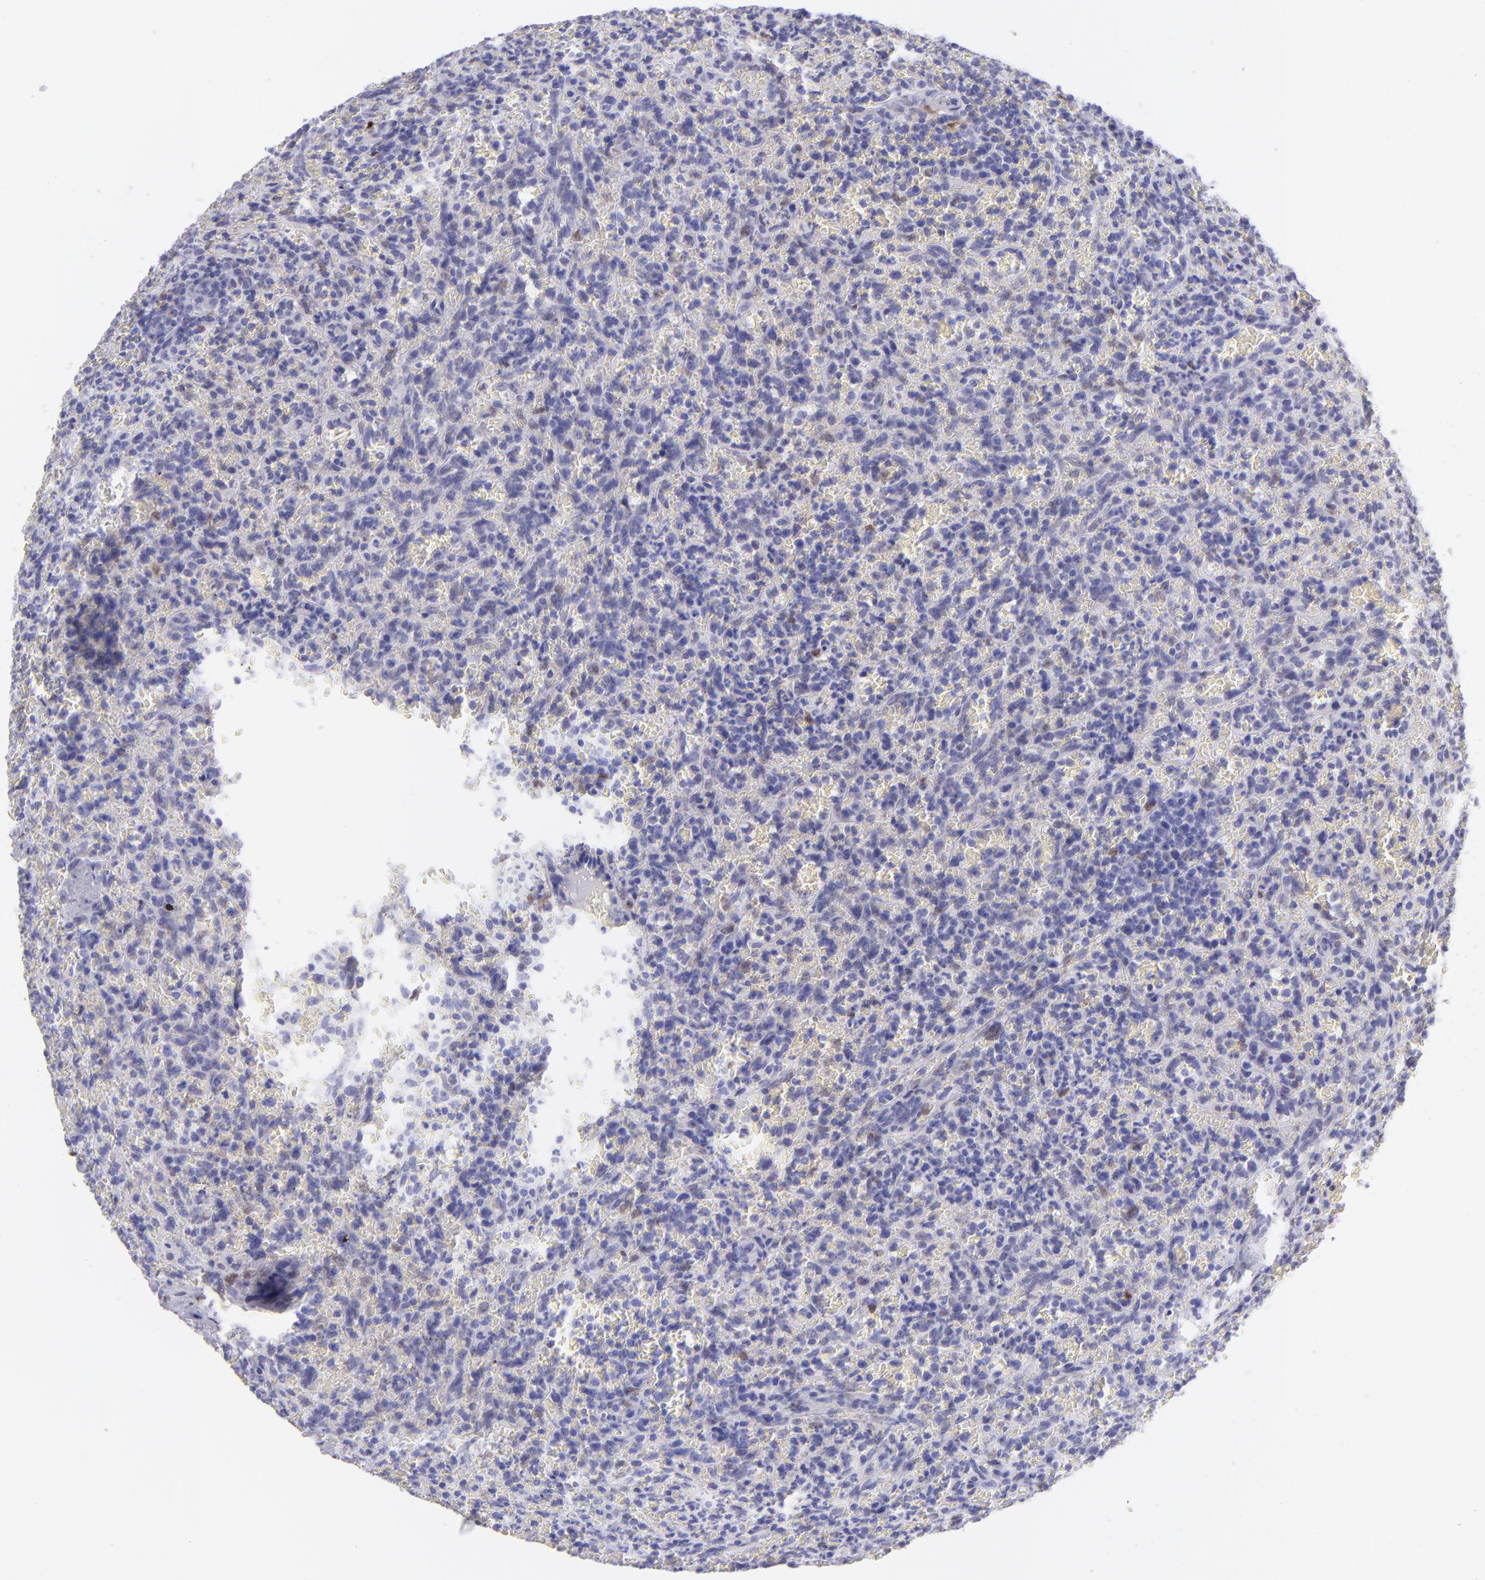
{"staining": {"intensity": "negative", "quantity": "none", "location": "none"}, "tissue": "lymphoma", "cell_type": "Tumor cells", "image_type": "cancer", "snomed": [{"axis": "morphology", "description": "Malignant lymphoma, non-Hodgkin's type, Low grade"}, {"axis": "topography", "description": "Spleen"}], "caption": "Tumor cells show no significant protein positivity in lymphoma.", "gene": "MITF", "patient": {"sex": "female", "age": 64}}